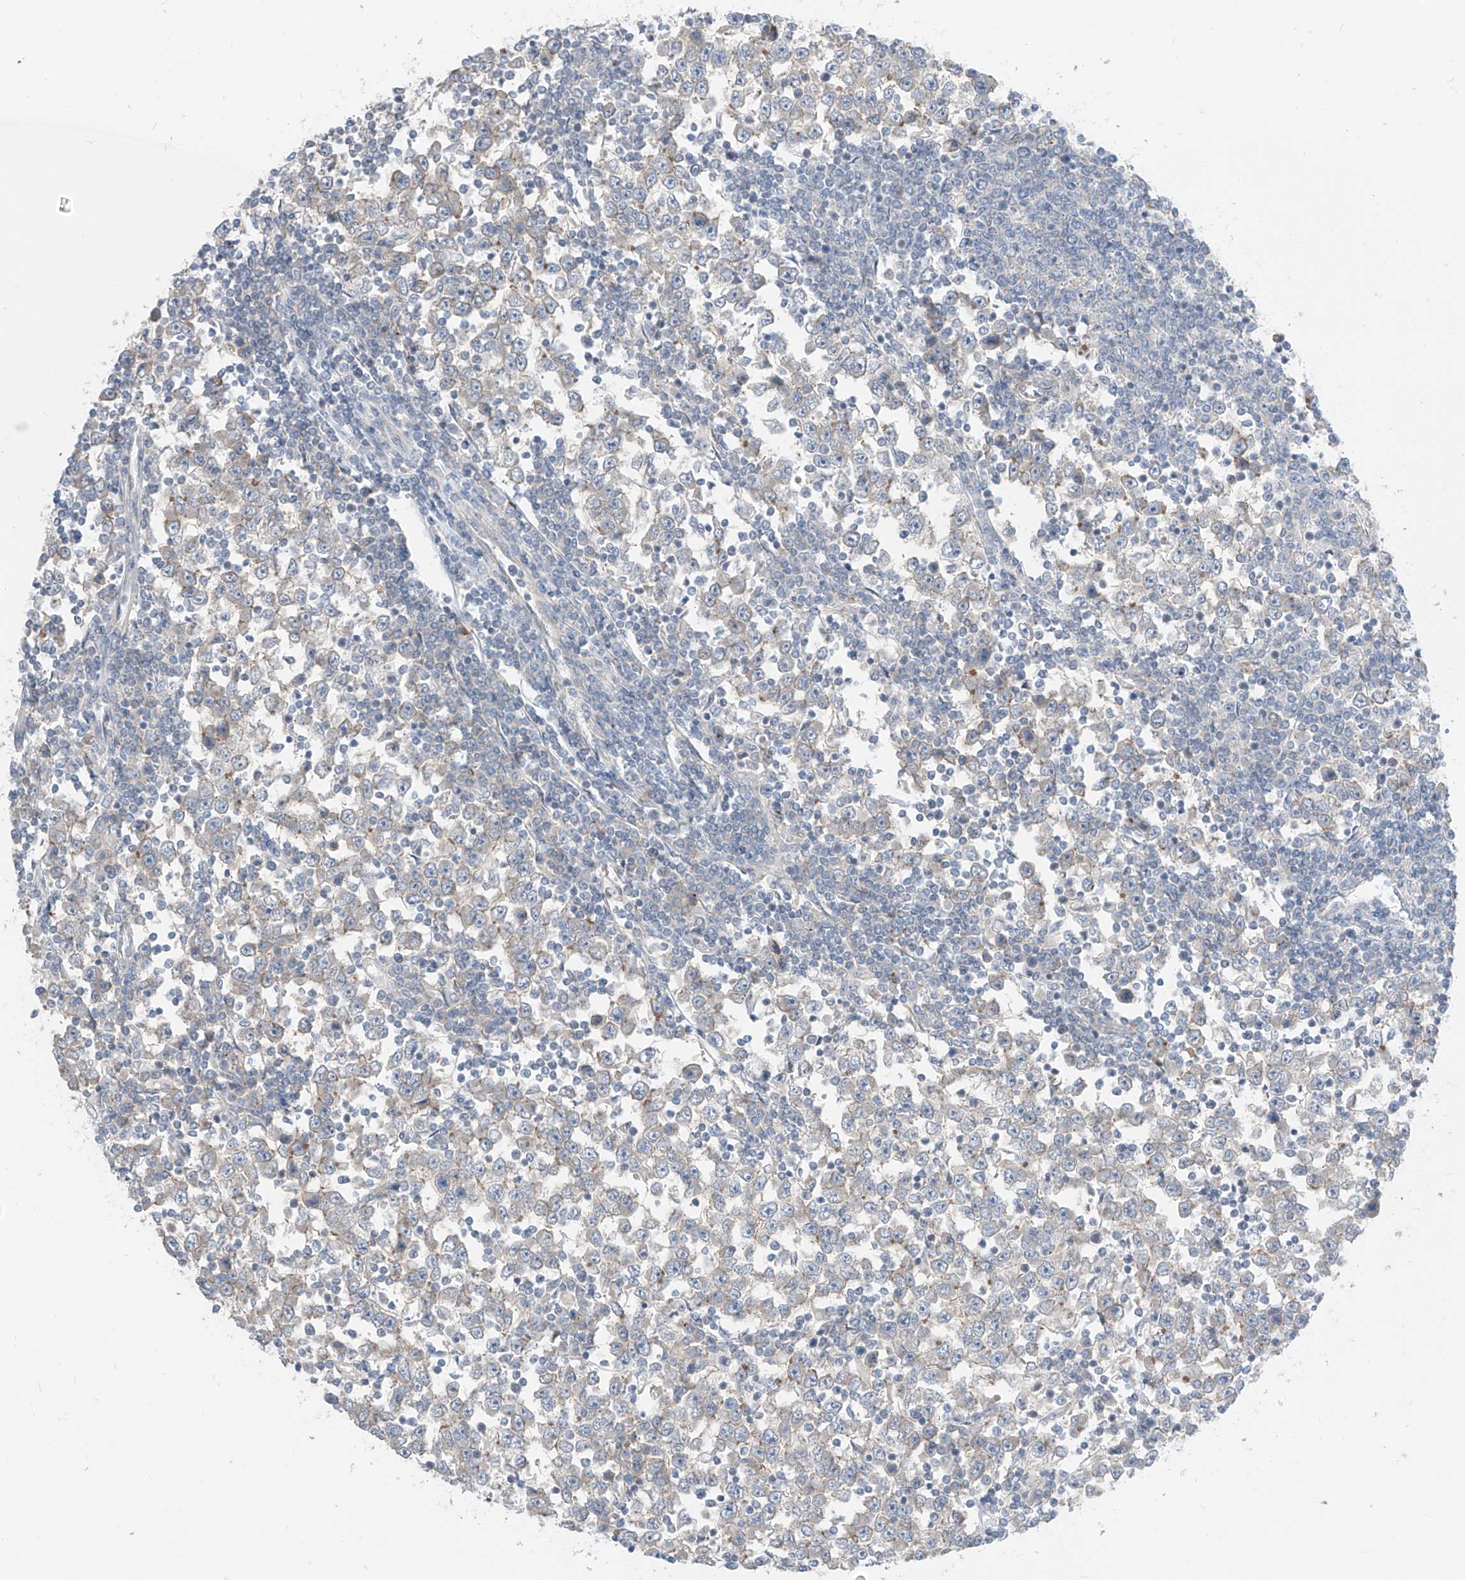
{"staining": {"intensity": "negative", "quantity": "none", "location": "none"}, "tissue": "testis cancer", "cell_type": "Tumor cells", "image_type": "cancer", "snomed": [{"axis": "morphology", "description": "Seminoma, NOS"}, {"axis": "topography", "description": "Testis"}], "caption": "There is no significant expression in tumor cells of testis cancer.", "gene": "ABLIM2", "patient": {"sex": "male", "age": 65}}